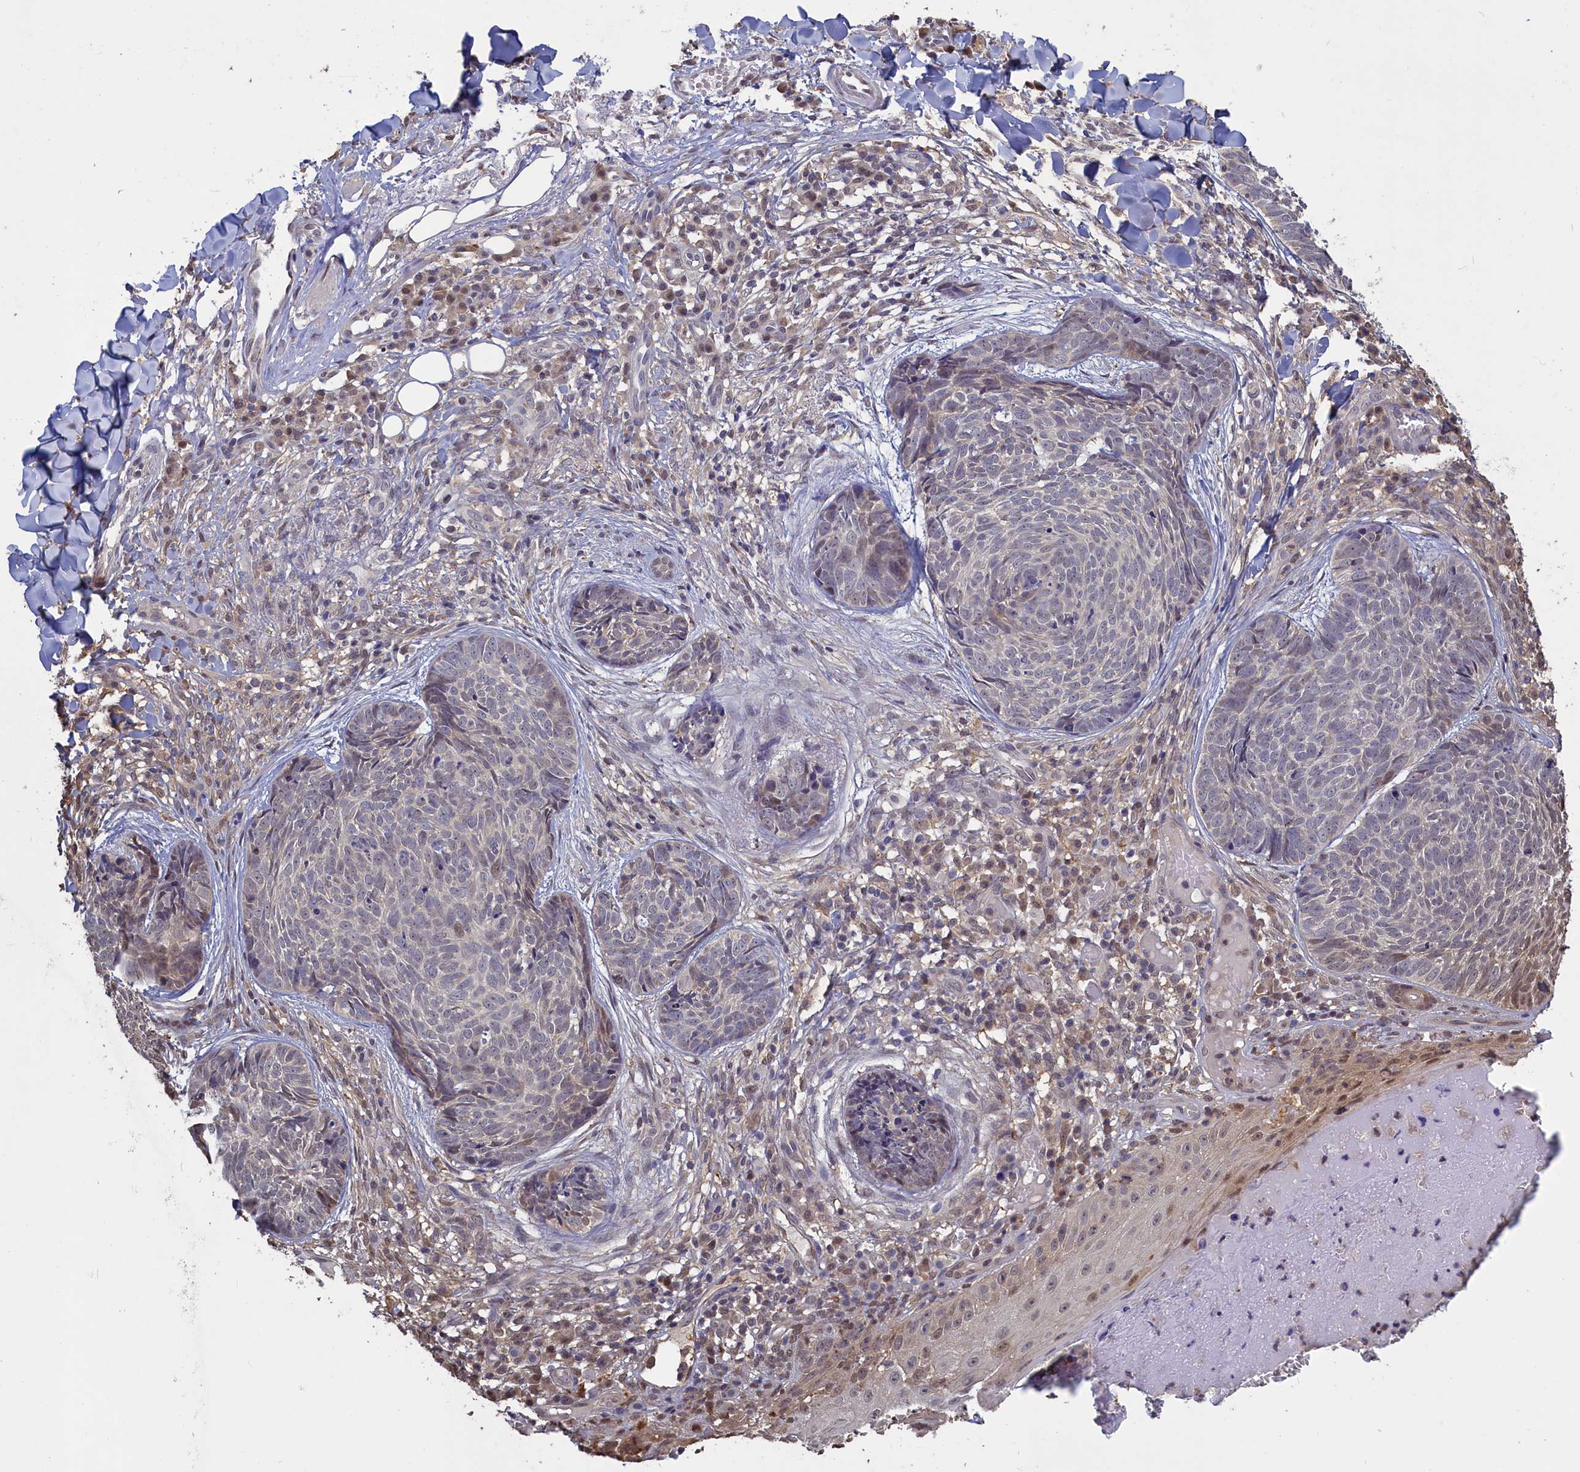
{"staining": {"intensity": "negative", "quantity": "none", "location": "none"}, "tissue": "skin cancer", "cell_type": "Tumor cells", "image_type": "cancer", "snomed": [{"axis": "morphology", "description": "Basal cell carcinoma"}, {"axis": "topography", "description": "Skin"}], "caption": "The immunohistochemistry (IHC) micrograph has no significant positivity in tumor cells of basal cell carcinoma (skin) tissue.", "gene": "UCHL3", "patient": {"sex": "female", "age": 61}}